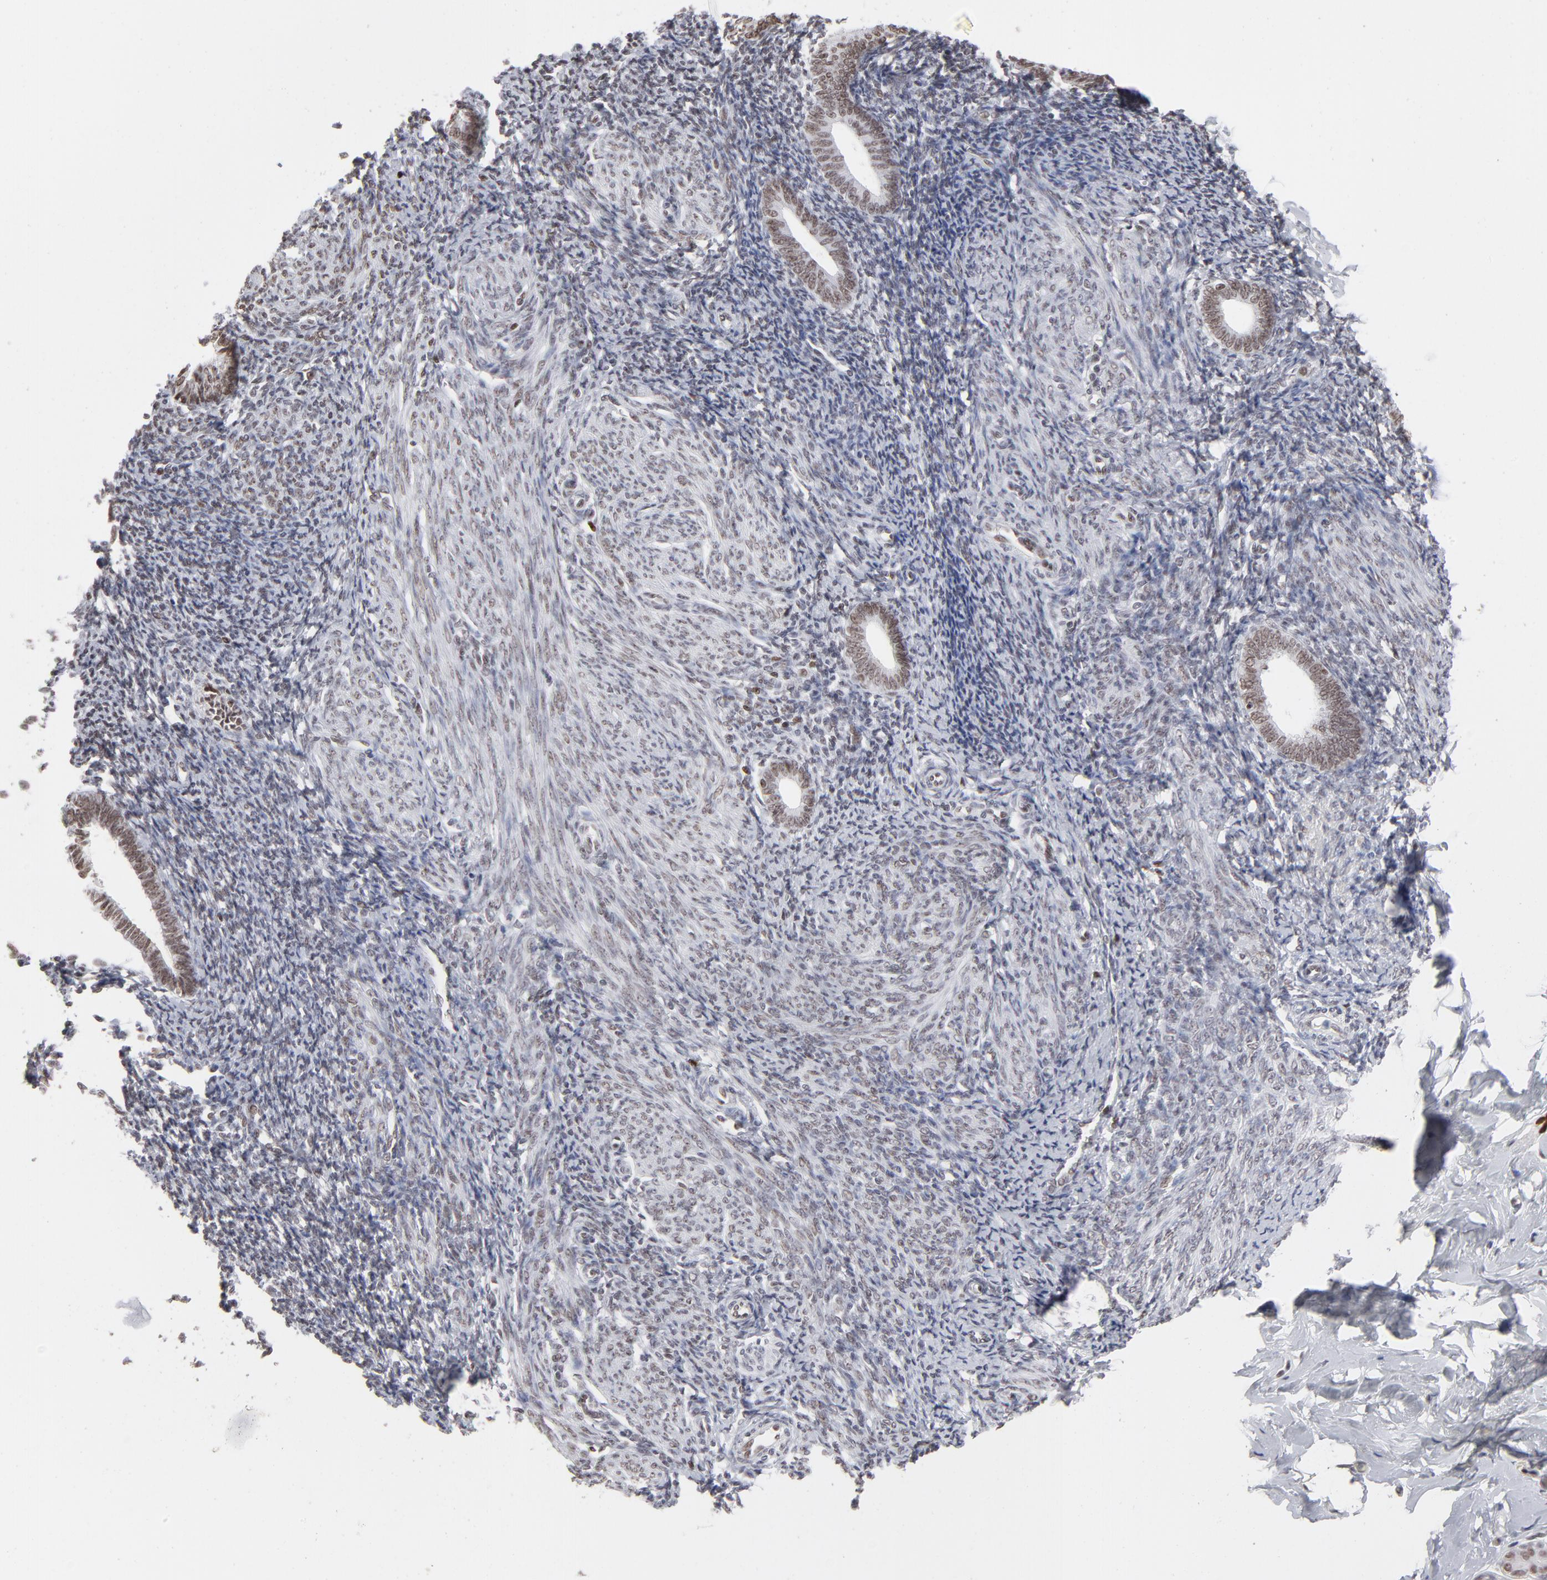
{"staining": {"intensity": "moderate", "quantity": "25%-75%", "location": "nuclear"}, "tissue": "endometrium", "cell_type": "Cells in endometrial stroma", "image_type": "normal", "snomed": [{"axis": "morphology", "description": "Normal tissue, NOS"}, {"axis": "topography", "description": "Endometrium"}], "caption": "This is a histology image of immunohistochemistry staining of normal endometrium, which shows moderate expression in the nuclear of cells in endometrial stroma.", "gene": "PARP1", "patient": {"sex": "female", "age": 57}}